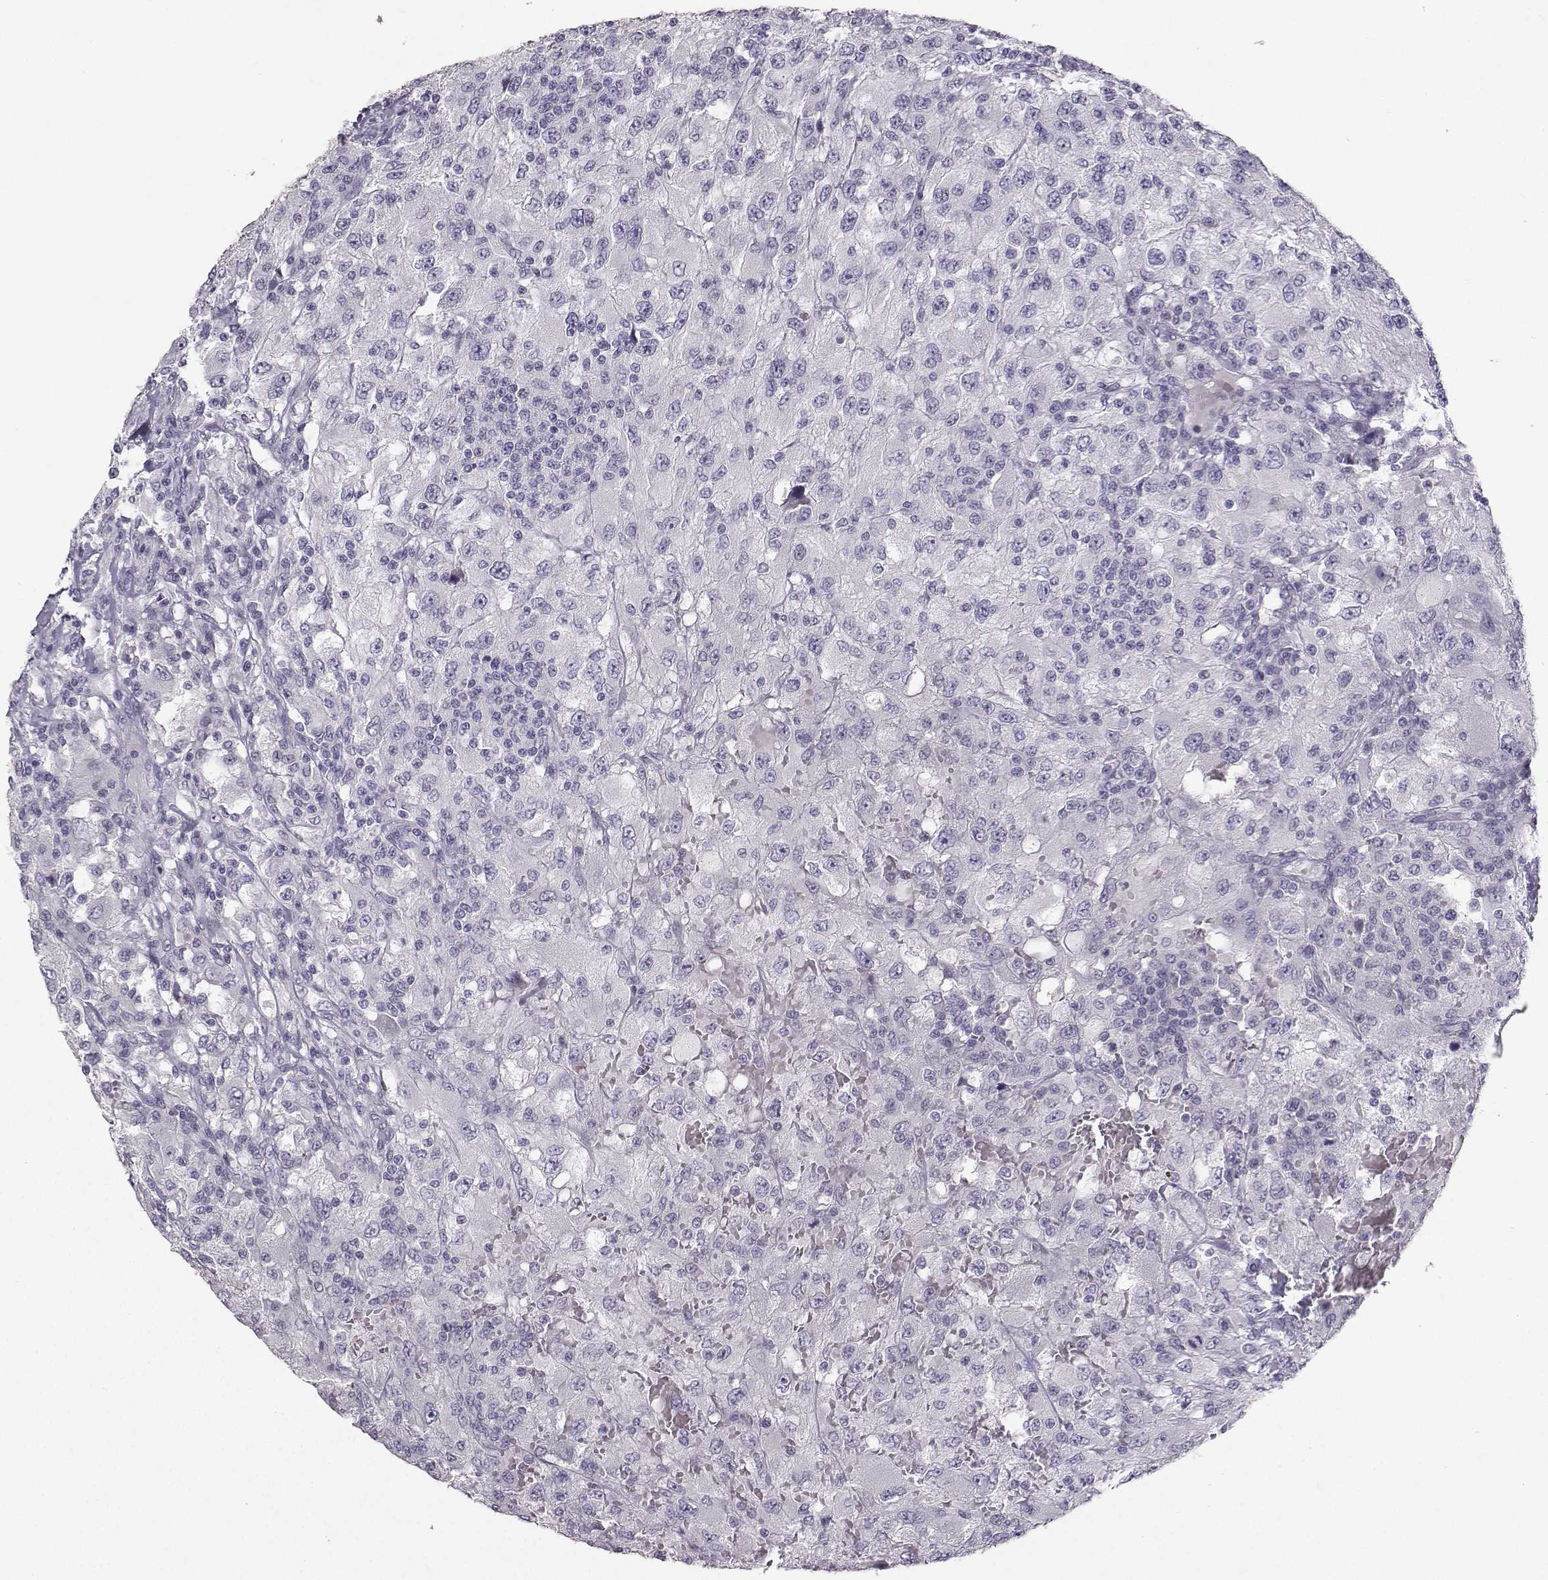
{"staining": {"intensity": "negative", "quantity": "none", "location": "none"}, "tissue": "renal cancer", "cell_type": "Tumor cells", "image_type": "cancer", "snomed": [{"axis": "morphology", "description": "Adenocarcinoma, NOS"}, {"axis": "topography", "description": "Kidney"}], "caption": "Photomicrograph shows no protein expression in tumor cells of renal adenocarcinoma tissue.", "gene": "PKP2", "patient": {"sex": "female", "age": 67}}